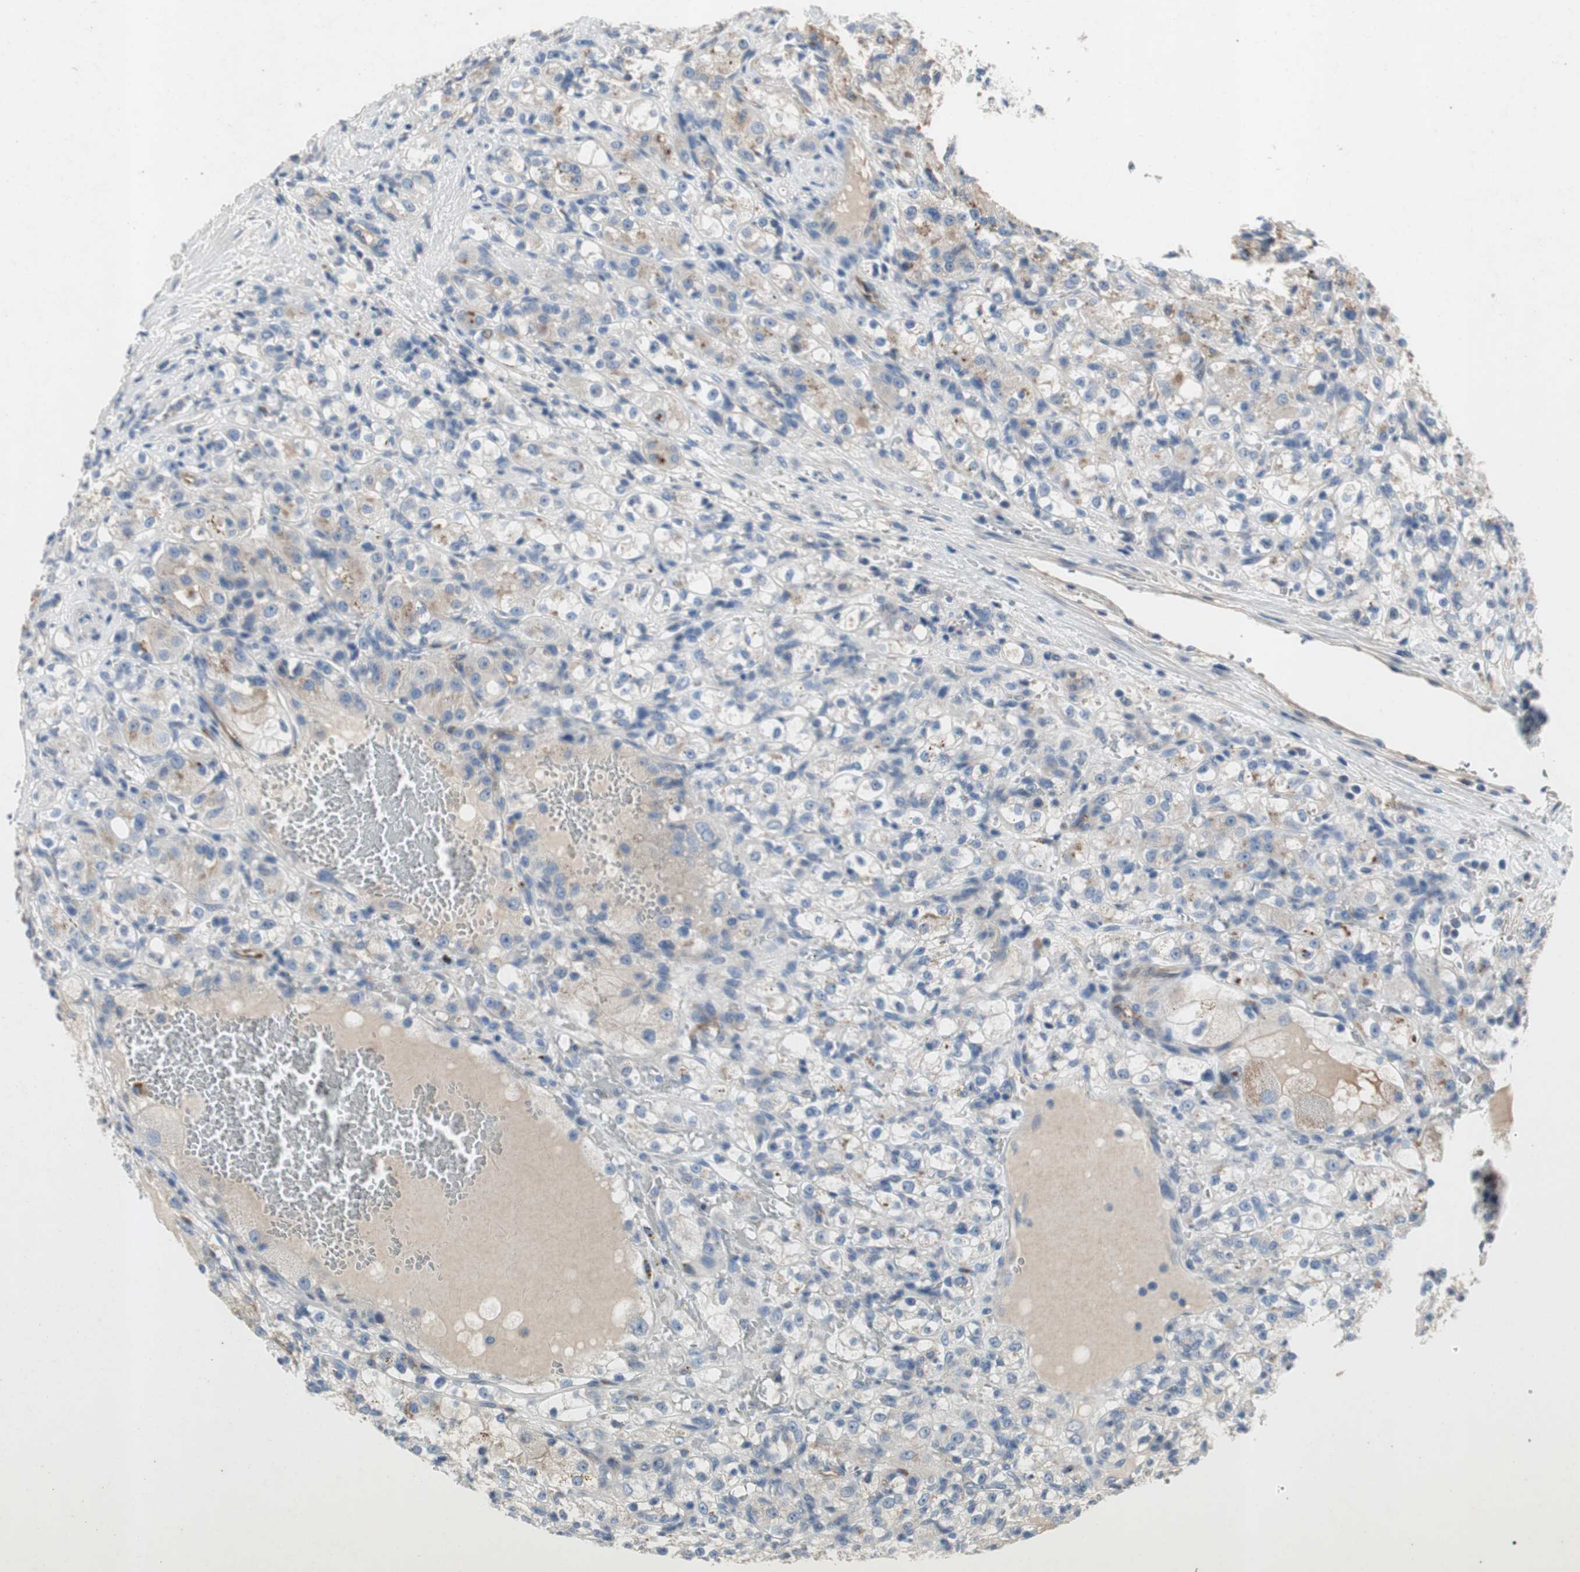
{"staining": {"intensity": "weak", "quantity": "<25%", "location": "cytoplasmic/membranous"}, "tissue": "renal cancer", "cell_type": "Tumor cells", "image_type": "cancer", "snomed": [{"axis": "morphology", "description": "Normal tissue, NOS"}, {"axis": "morphology", "description": "Adenocarcinoma, NOS"}, {"axis": "topography", "description": "Kidney"}], "caption": "Histopathology image shows no protein staining in tumor cells of adenocarcinoma (renal) tissue.", "gene": "ALPL", "patient": {"sex": "male", "age": 61}}